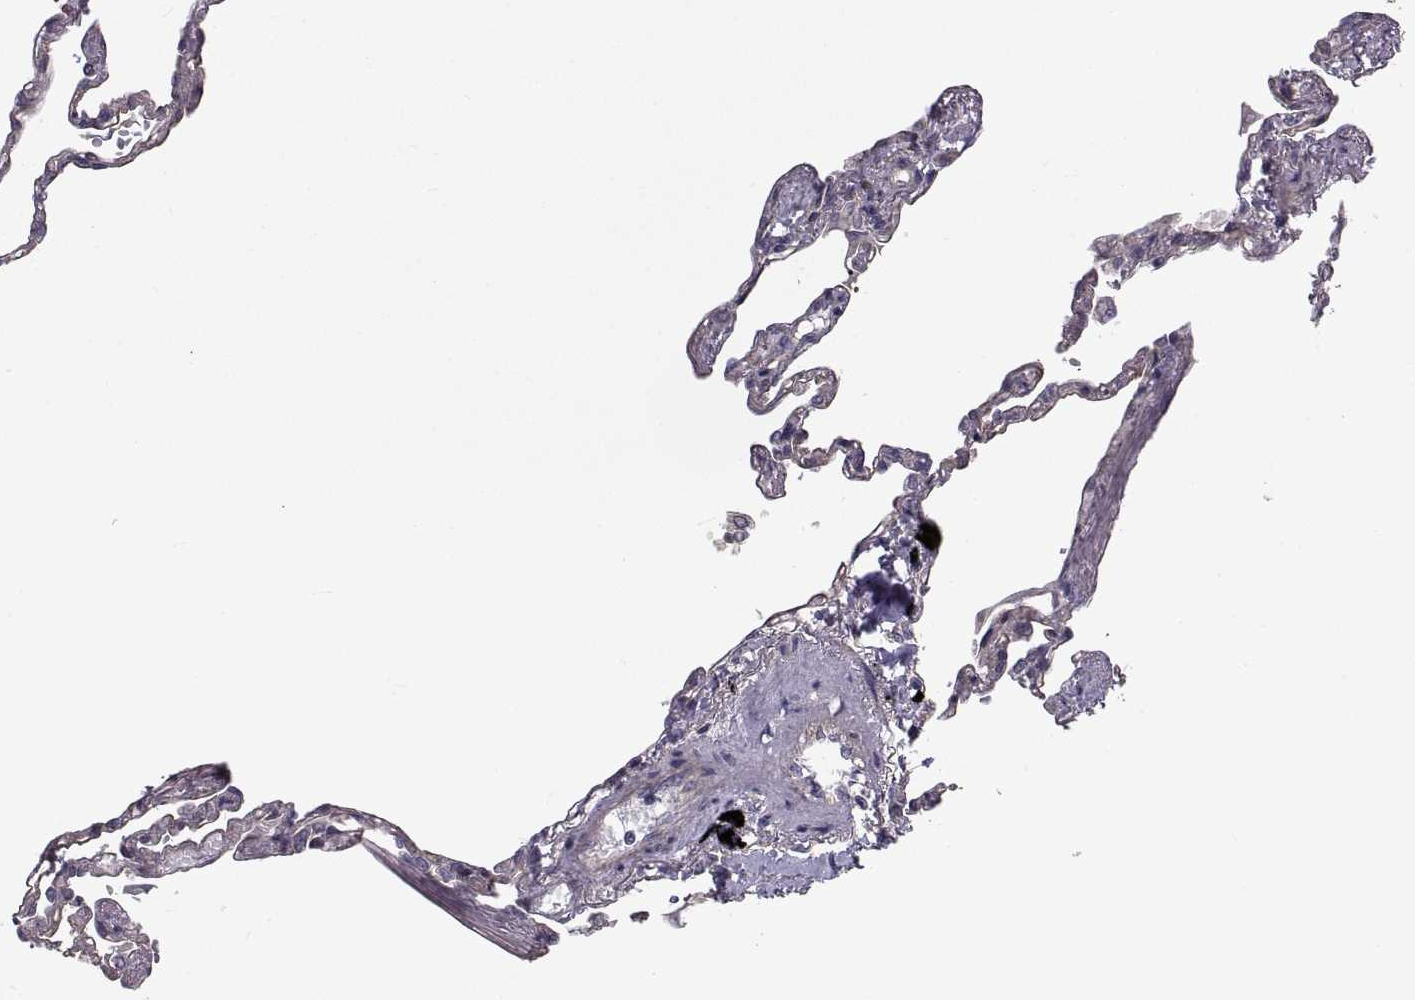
{"staining": {"intensity": "moderate", "quantity": "25%-75%", "location": "cytoplasmic/membranous"}, "tissue": "lung", "cell_type": "Alveolar cells", "image_type": "normal", "snomed": [{"axis": "morphology", "description": "Normal tissue, NOS"}, {"axis": "topography", "description": "Lung"}], "caption": "Immunohistochemistry (IHC) image of normal lung: lung stained using immunohistochemistry (IHC) shows medium levels of moderate protein expression localized specifically in the cytoplasmic/membranous of alveolar cells, appearing as a cytoplasmic/membranous brown color.", "gene": "PMM2", "patient": {"sex": "male", "age": 78}}